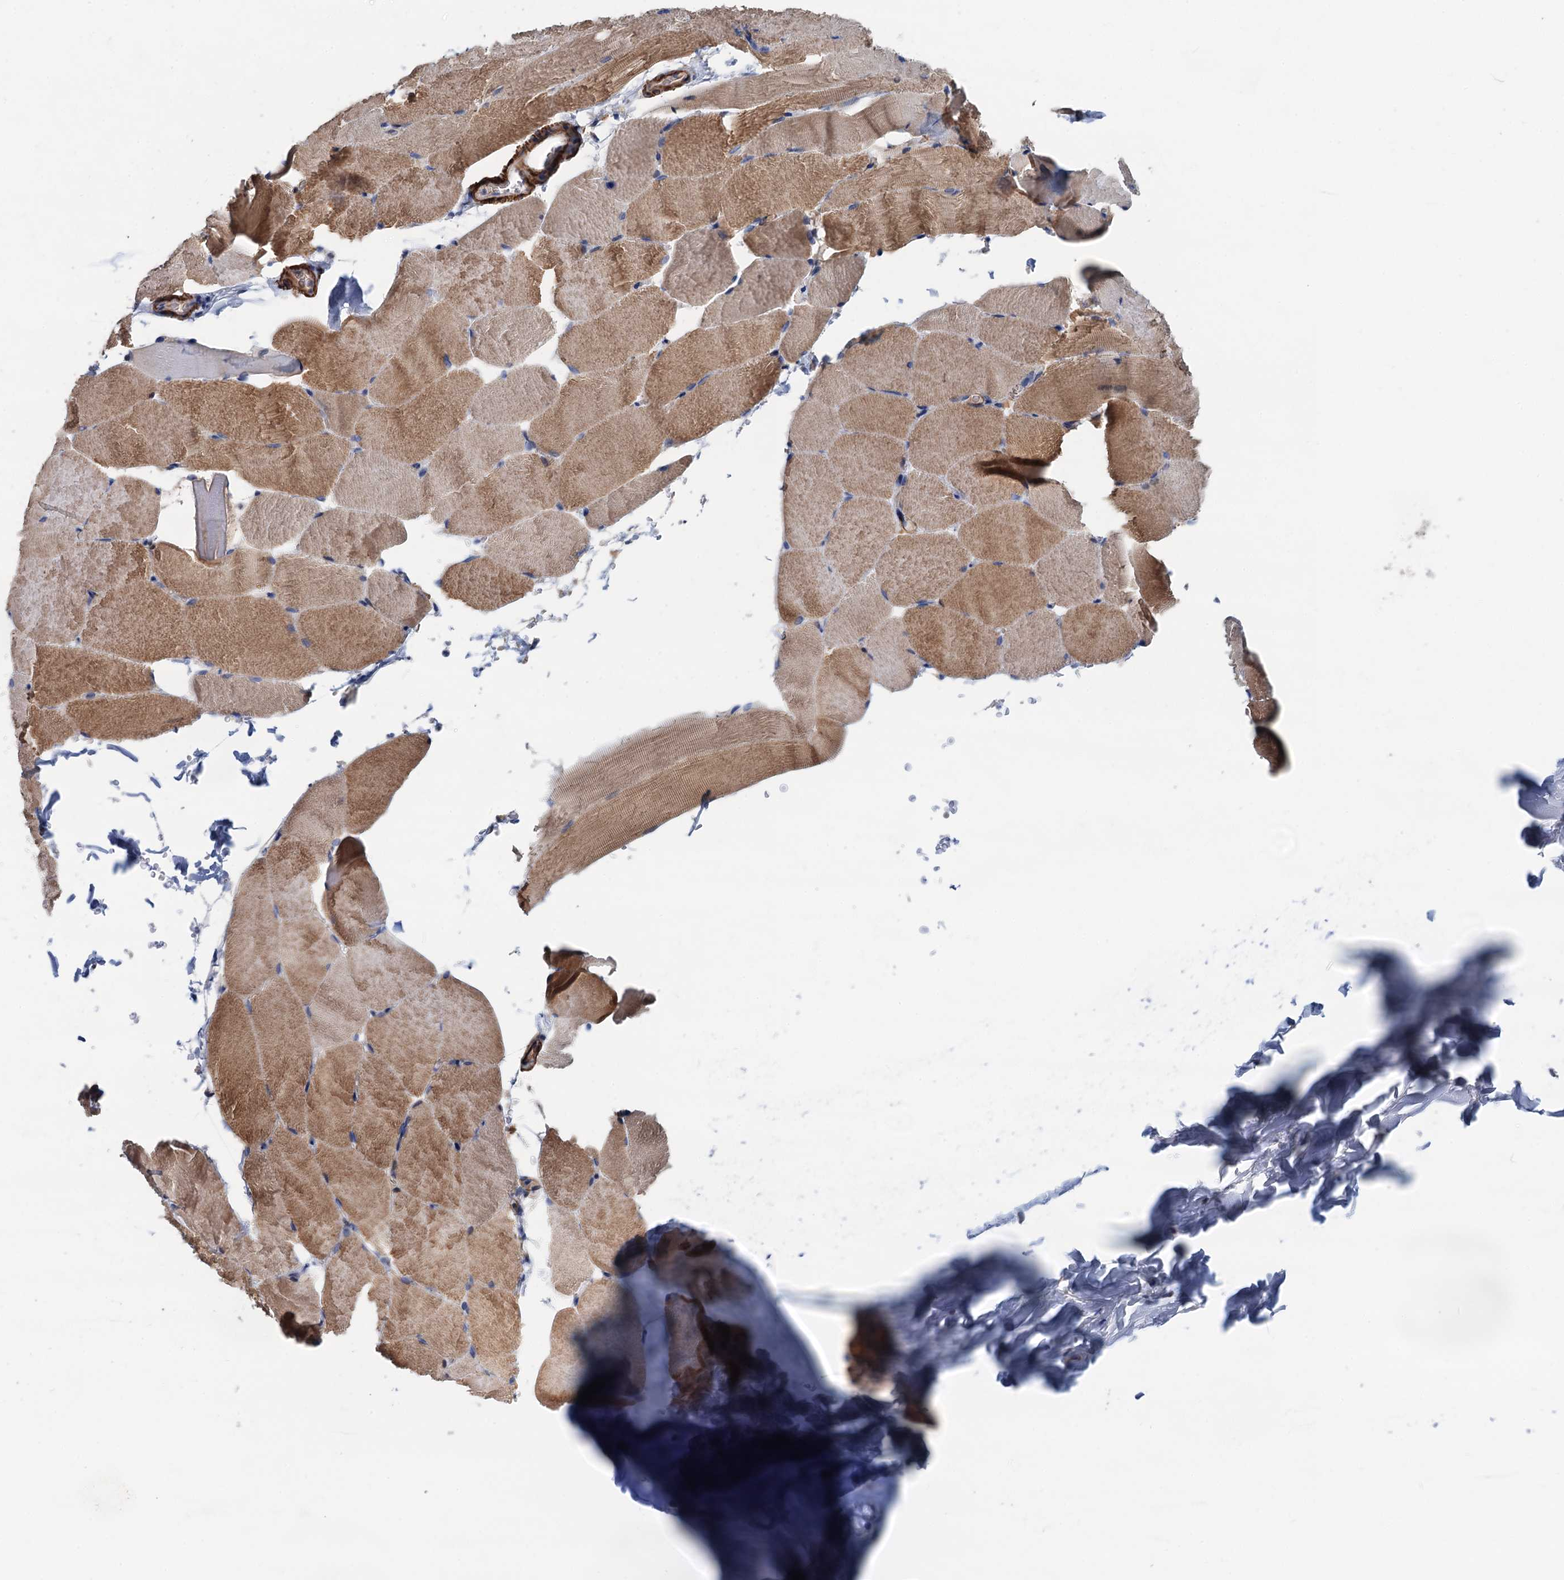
{"staining": {"intensity": "moderate", "quantity": "25%-75%", "location": "cytoplasmic/membranous"}, "tissue": "skeletal muscle", "cell_type": "Myocytes", "image_type": "normal", "snomed": [{"axis": "morphology", "description": "Normal tissue, NOS"}, {"axis": "topography", "description": "Skeletal muscle"}, {"axis": "topography", "description": "Parathyroid gland"}], "caption": "Immunohistochemistry staining of benign skeletal muscle, which exhibits medium levels of moderate cytoplasmic/membranous staining in about 25%-75% of myocytes indicating moderate cytoplasmic/membranous protein staining. The staining was performed using DAB (brown) for protein detection and nuclei were counterstained in hematoxylin (blue).", "gene": "CSTPP1", "patient": {"sex": "female", "age": 37}}